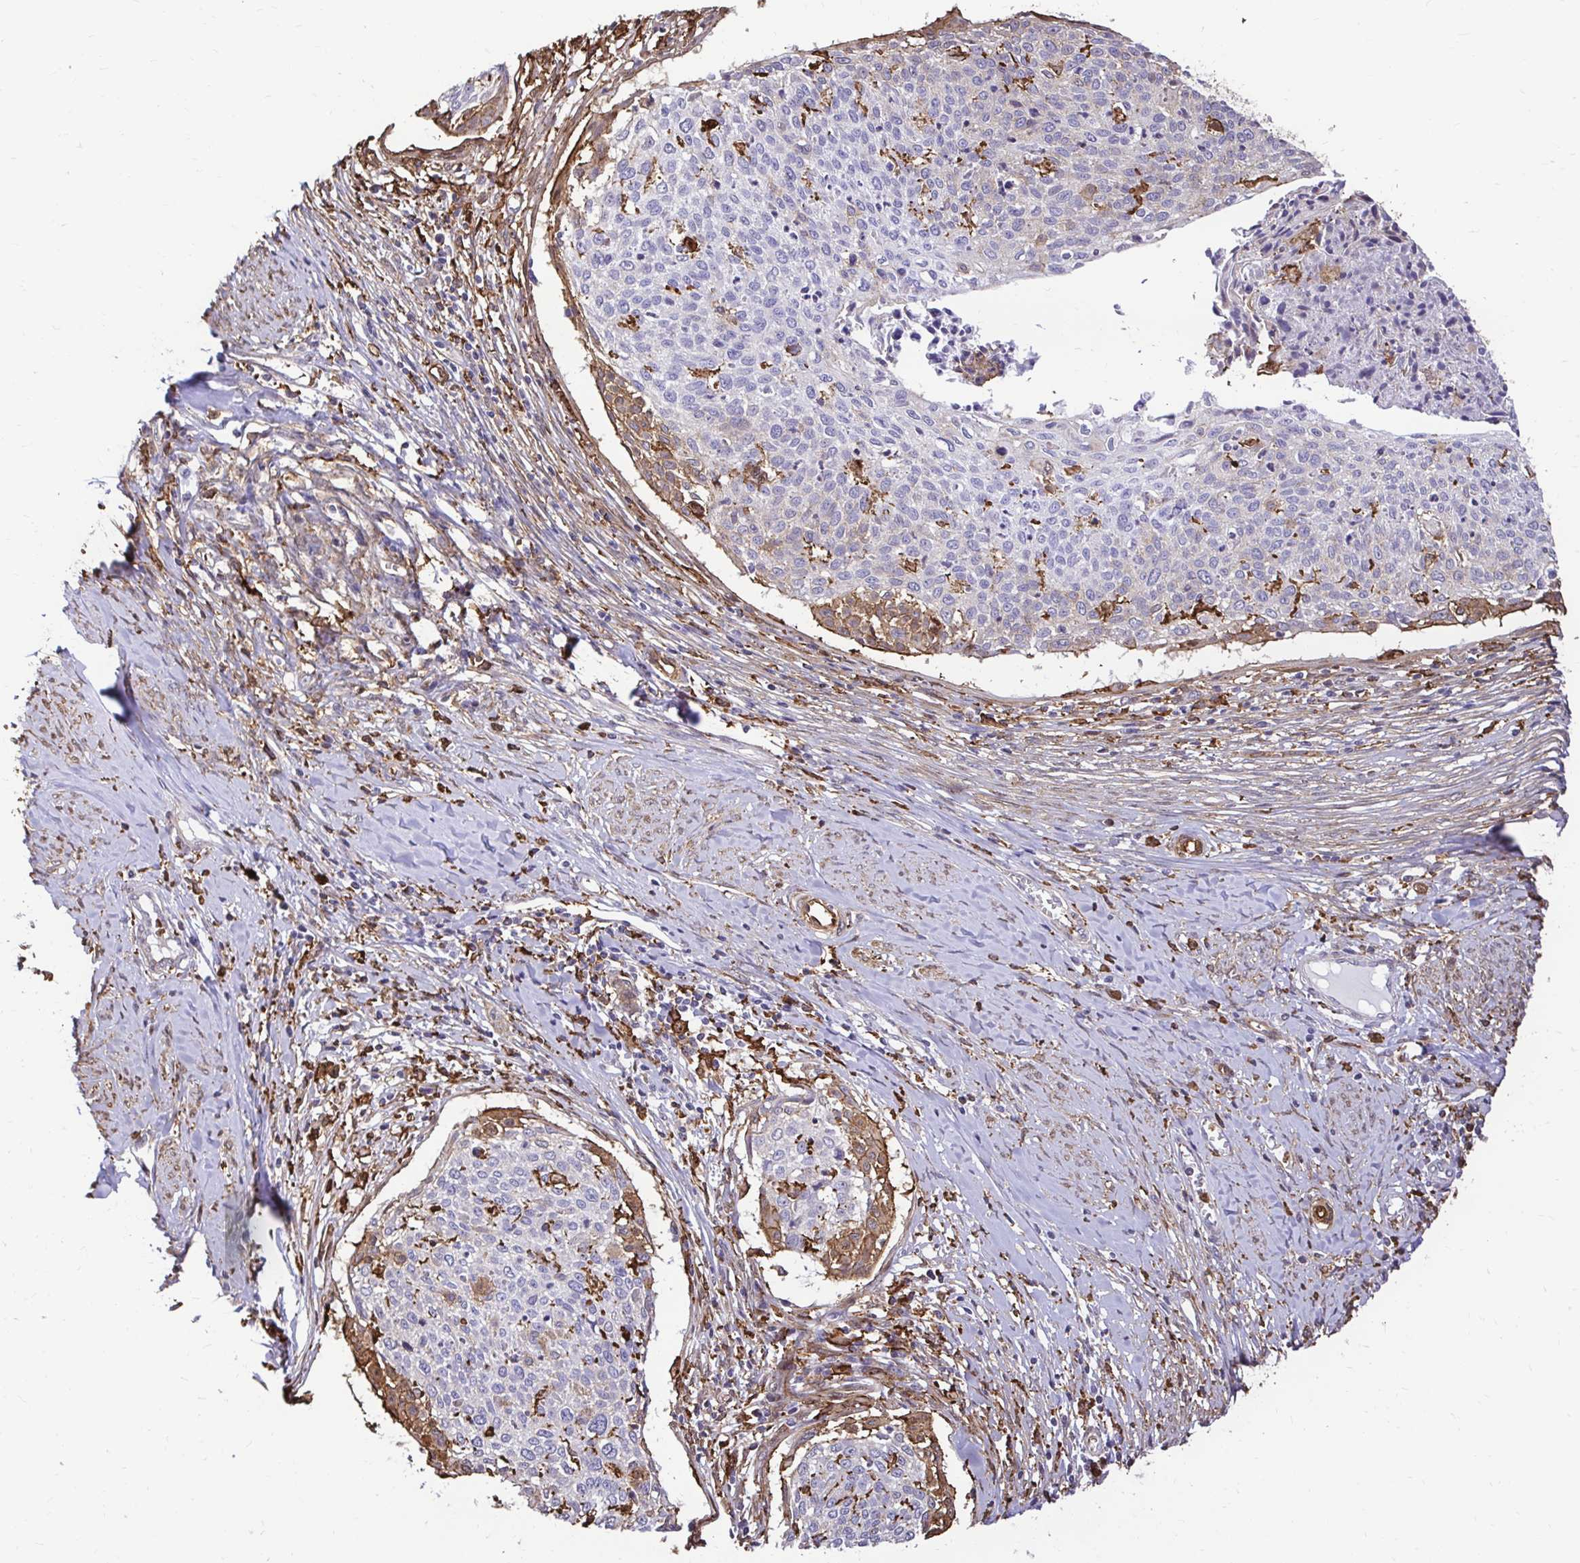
{"staining": {"intensity": "negative", "quantity": "none", "location": "none"}, "tissue": "cervical cancer", "cell_type": "Tumor cells", "image_type": "cancer", "snomed": [{"axis": "morphology", "description": "Squamous cell carcinoma, NOS"}, {"axis": "topography", "description": "Cervix"}], "caption": "Immunohistochemical staining of human cervical squamous cell carcinoma reveals no significant staining in tumor cells.", "gene": "GSN", "patient": {"sex": "female", "age": 49}}